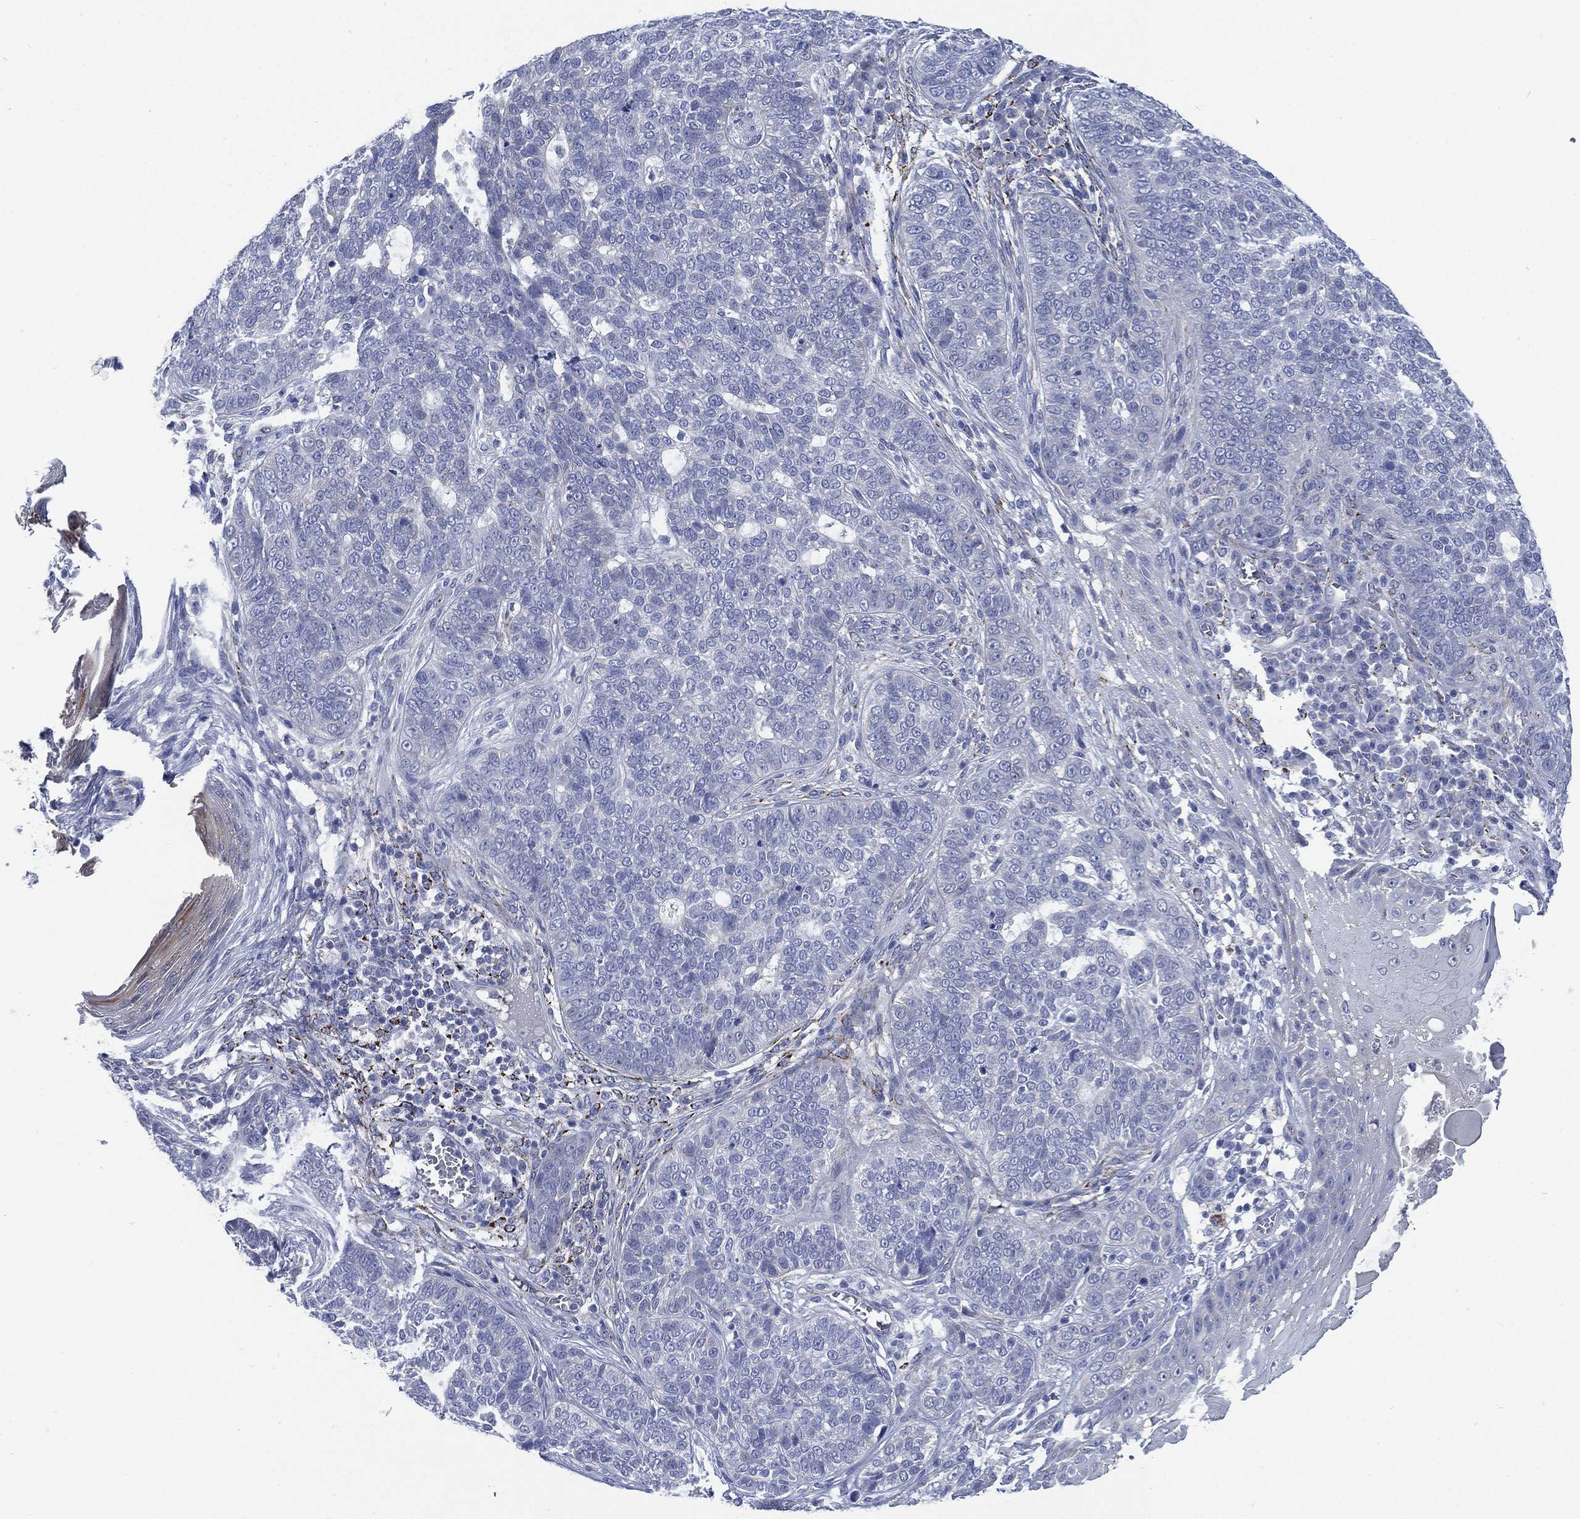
{"staining": {"intensity": "negative", "quantity": "none", "location": "none"}, "tissue": "skin cancer", "cell_type": "Tumor cells", "image_type": "cancer", "snomed": [{"axis": "morphology", "description": "Basal cell carcinoma"}, {"axis": "topography", "description": "Skin"}], "caption": "DAB immunohistochemical staining of human skin cancer (basal cell carcinoma) exhibits no significant positivity in tumor cells.", "gene": "C5orf46", "patient": {"sex": "female", "age": 69}}